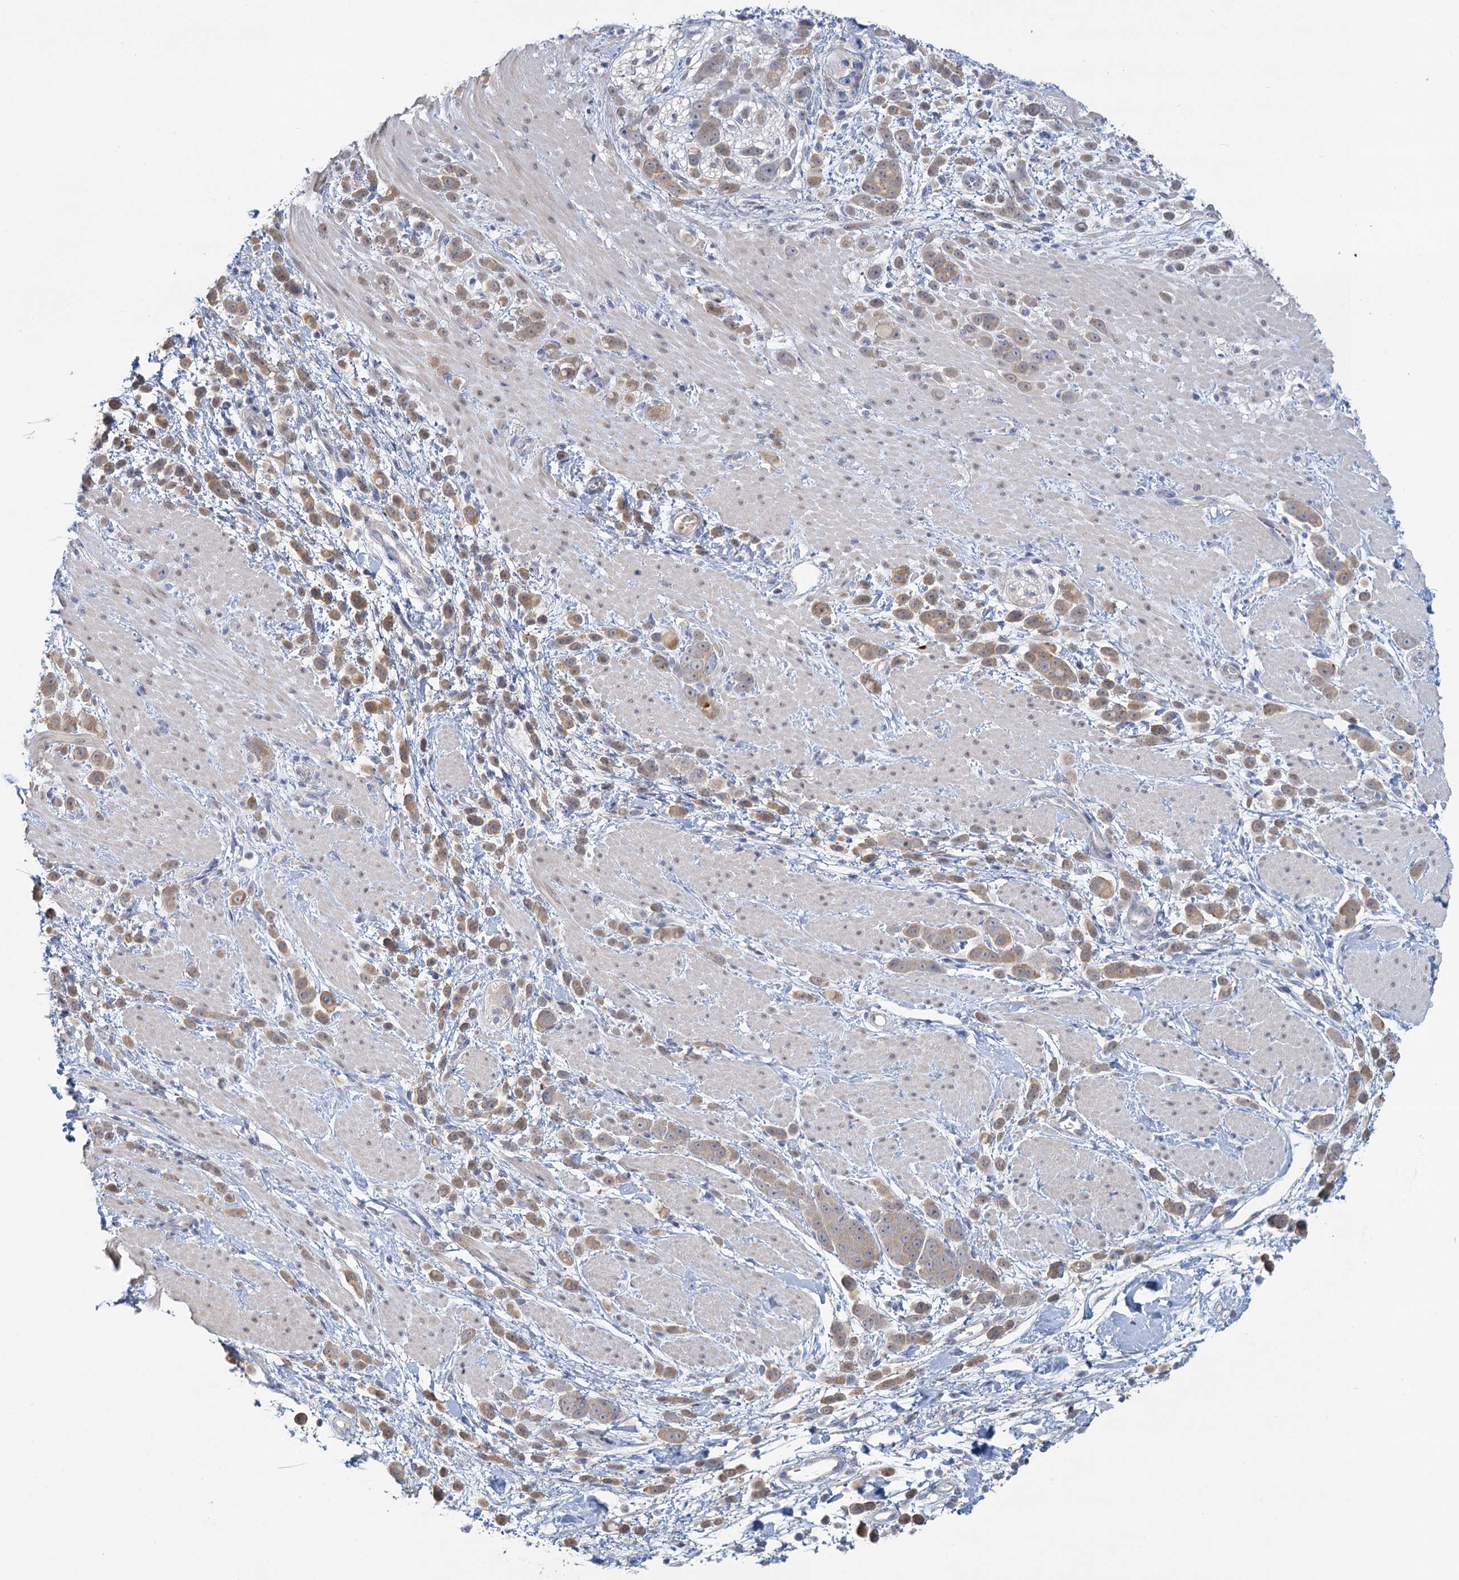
{"staining": {"intensity": "moderate", "quantity": ">75%", "location": "cytoplasmic/membranous"}, "tissue": "pancreatic cancer", "cell_type": "Tumor cells", "image_type": "cancer", "snomed": [{"axis": "morphology", "description": "Normal tissue, NOS"}, {"axis": "morphology", "description": "Adenocarcinoma, NOS"}, {"axis": "topography", "description": "Pancreas"}], "caption": "A micrograph of human pancreatic cancer (adenocarcinoma) stained for a protein exhibits moderate cytoplasmic/membranous brown staining in tumor cells.", "gene": "MYO7B", "patient": {"sex": "female", "age": 64}}